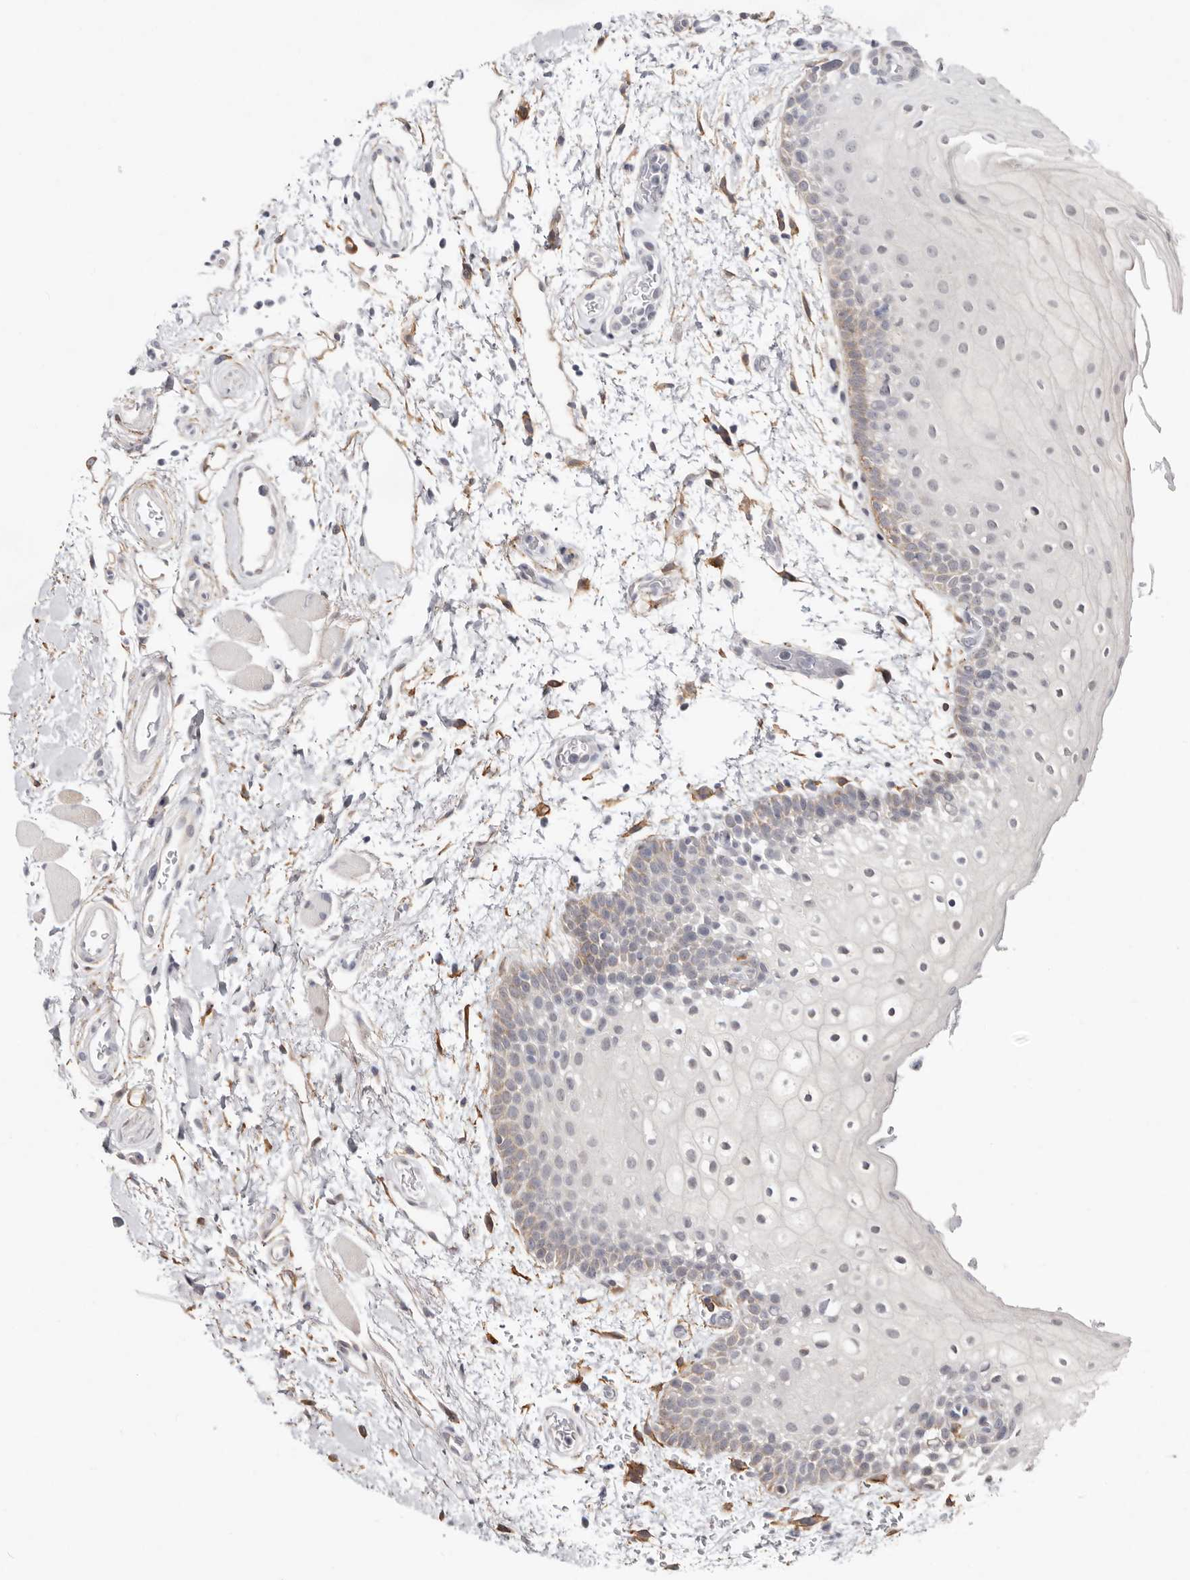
{"staining": {"intensity": "weak", "quantity": "<25%", "location": "cytoplasmic/membranous"}, "tissue": "oral mucosa", "cell_type": "Squamous epithelial cells", "image_type": "normal", "snomed": [{"axis": "morphology", "description": "Normal tissue, NOS"}, {"axis": "topography", "description": "Oral tissue"}], "caption": "This is an immunohistochemistry histopathology image of normal oral mucosa. There is no expression in squamous epithelial cells.", "gene": "SZT2", "patient": {"sex": "male", "age": 62}}